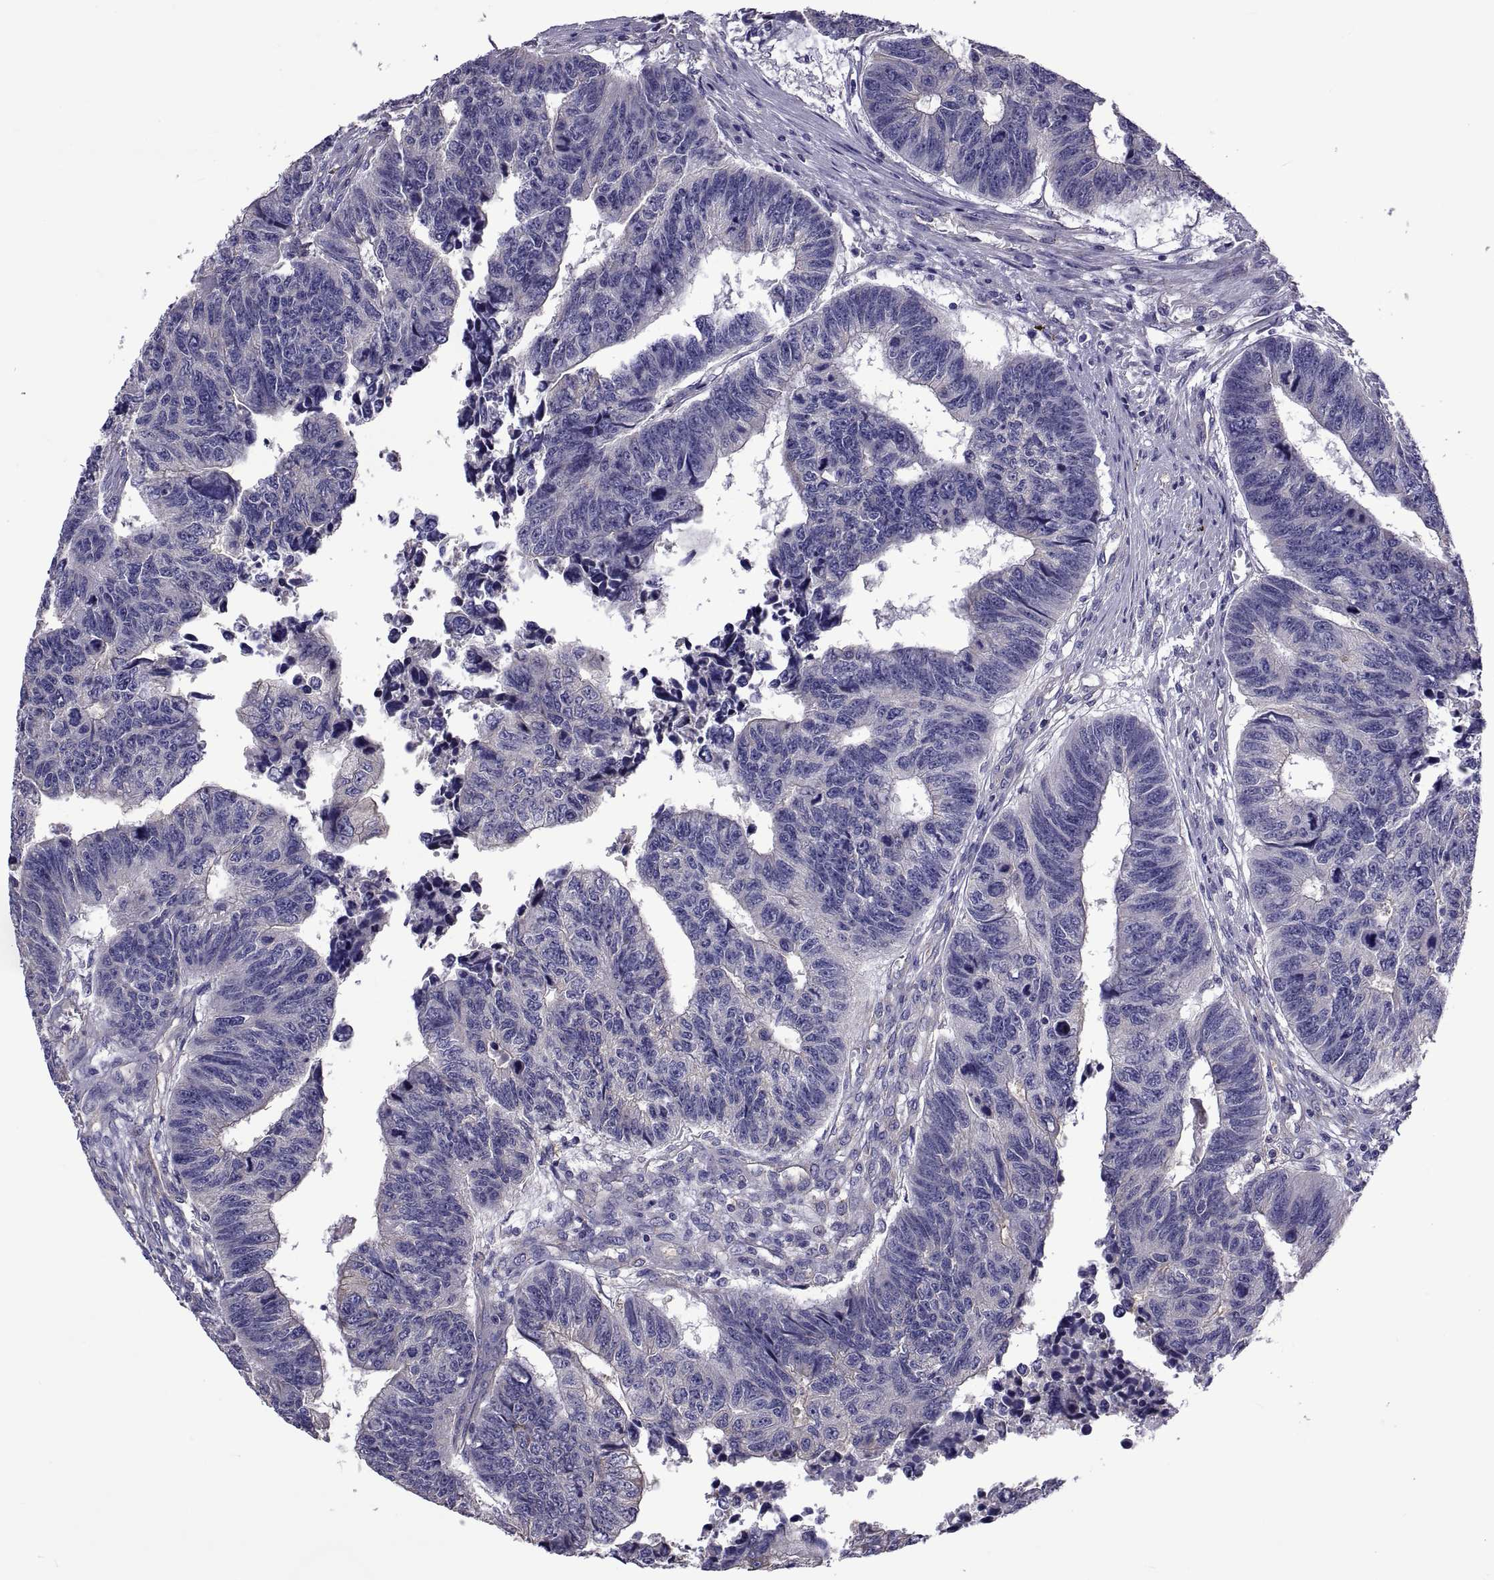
{"staining": {"intensity": "weak", "quantity": "<25%", "location": "cytoplasmic/membranous"}, "tissue": "colorectal cancer", "cell_type": "Tumor cells", "image_type": "cancer", "snomed": [{"axis": "morphology", "description": "Adenocarcinoma, NOS"}, {"axis": "topography", "description": "Rectum"}], "caption": "Immunohistochemistry histopathology image of neoplastic tissue: human adenocarcinoma (colorectal) stained with DAB (3,3'-diaminobenzidine) exhibits no significant protein positivity in tumor cells.", "gene": "TMC3", "patient": {"sex": "female", "age": 85}}